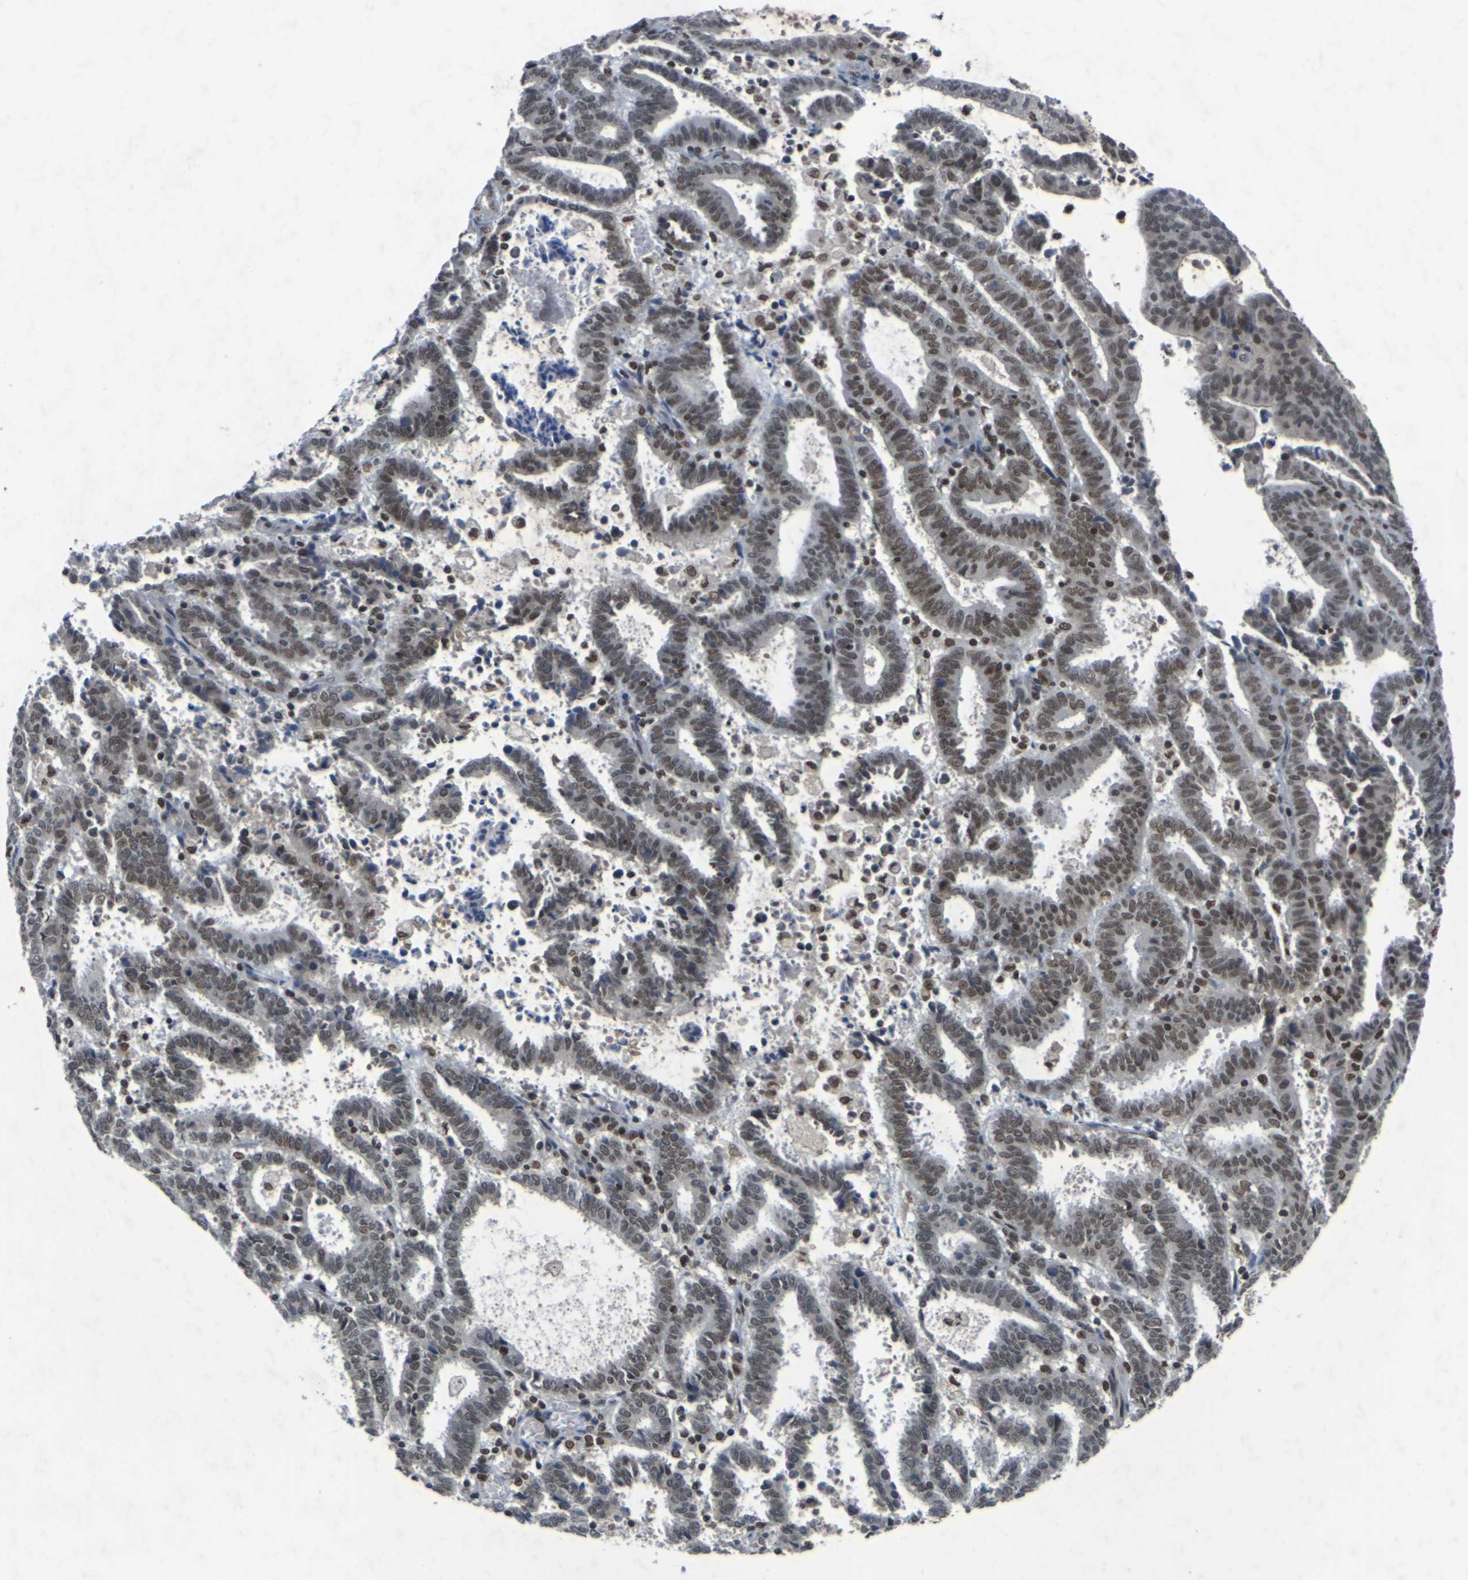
{"staining": {"intensity": "moderate", "quantity": ">75%", "location": "nuclear"}, "tissue": "endometrial cancer", "cell_type": "Tumor cells", "image_type": "cancer", "snomed": [{"axis": "morphology", "description": "Adenocarcinoma, NOS"}, {"axis": "topography", "description": "Uterus"}], "caption": "The immunohistochemical stain highlights moderate nuclear staining in tumor cells of endometrial adenocarcinoma tissue.", "gene": "NELFA", "patient": {"sex": "female", "age": 83}}